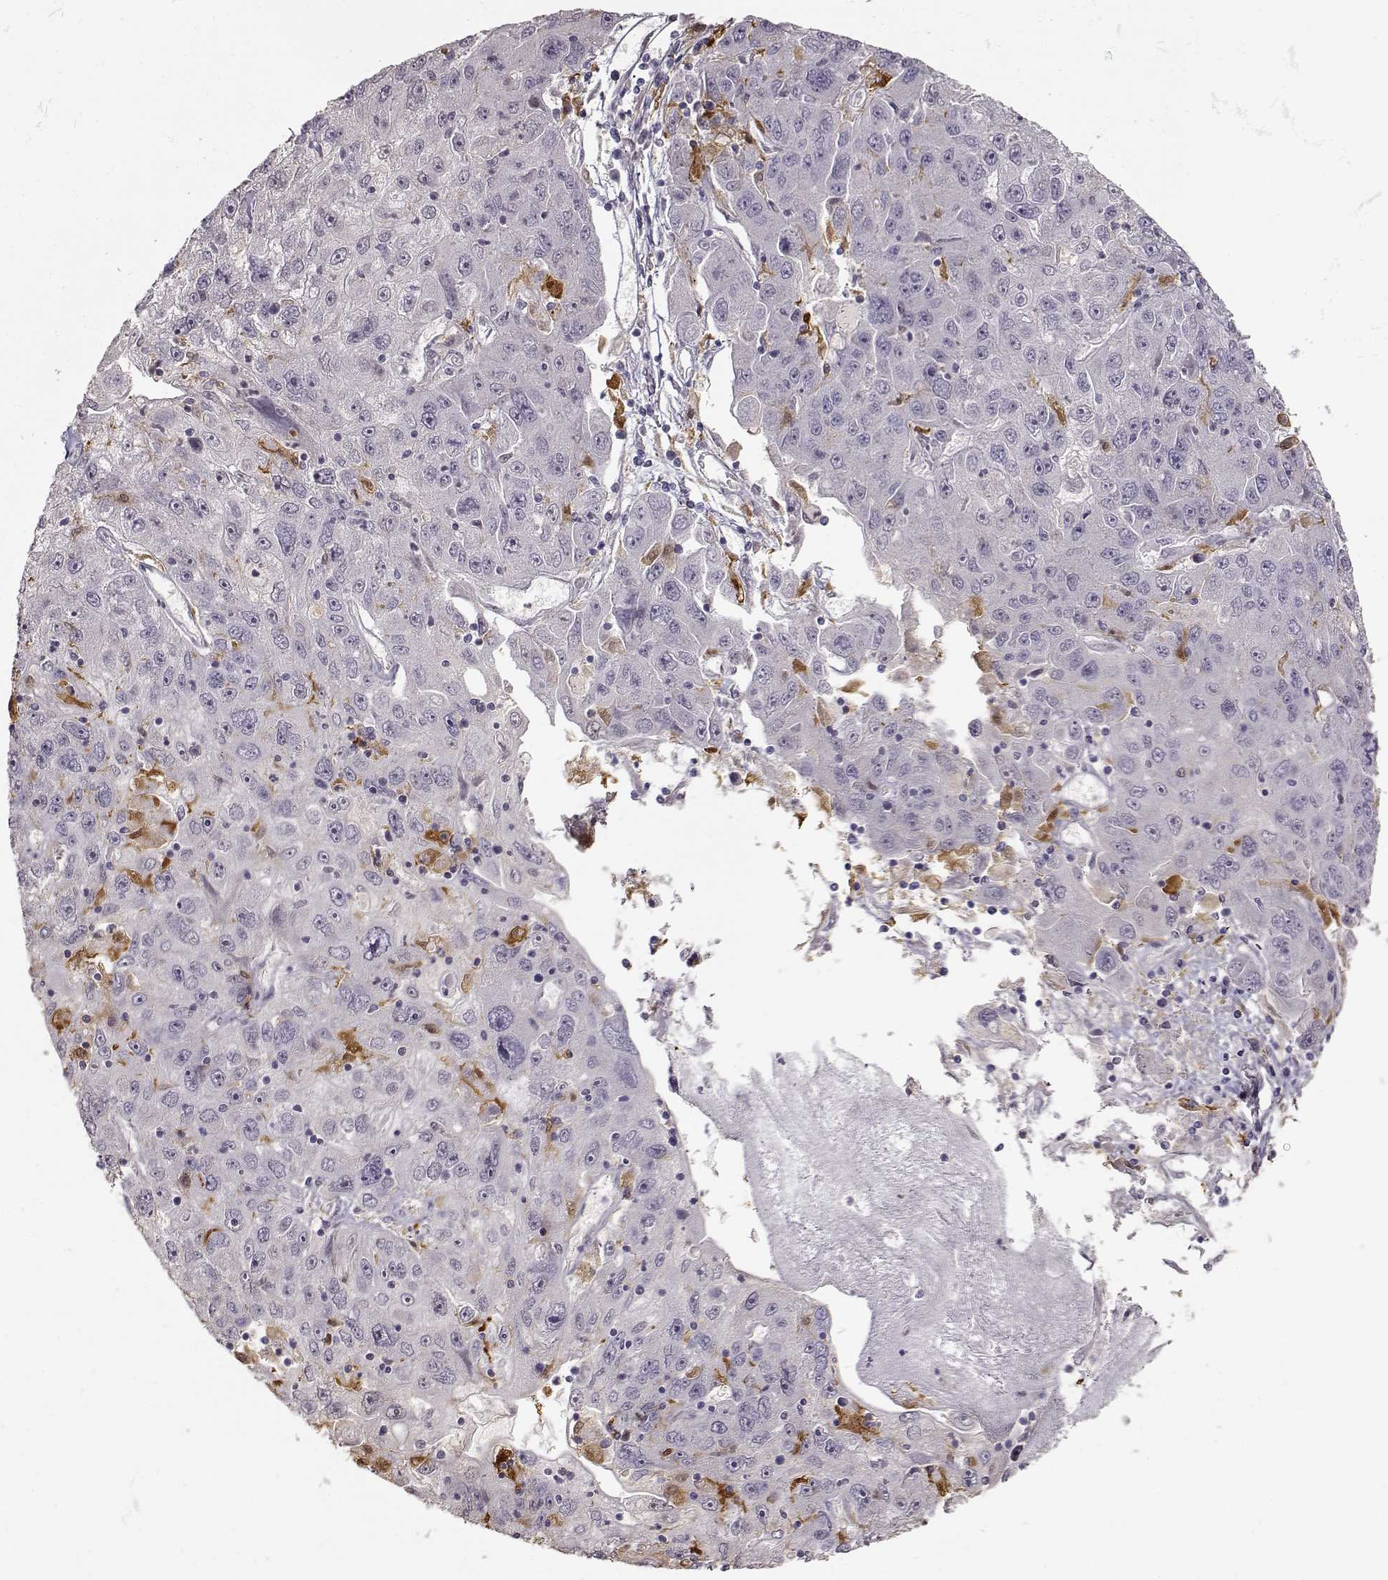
{"staining": {"intensity": "negative", "quantity": "none", "location": "none"}, "tissue": "stomach cancer", "cell_type": "Tumor cells", "image_type": "cancer", "snomed": [{"axis": "morphology", "description": "Adenocarcinoma, NOS"}, {"axis": "topography", "description": "Stomach"}], "caption": "Human stomach cancer (adenocarcinoma) stained for a protein using IHC exhibits no positivity in tumor cells.", "gene": "S100B", "patient": {"sex": "male", "age": 56}}